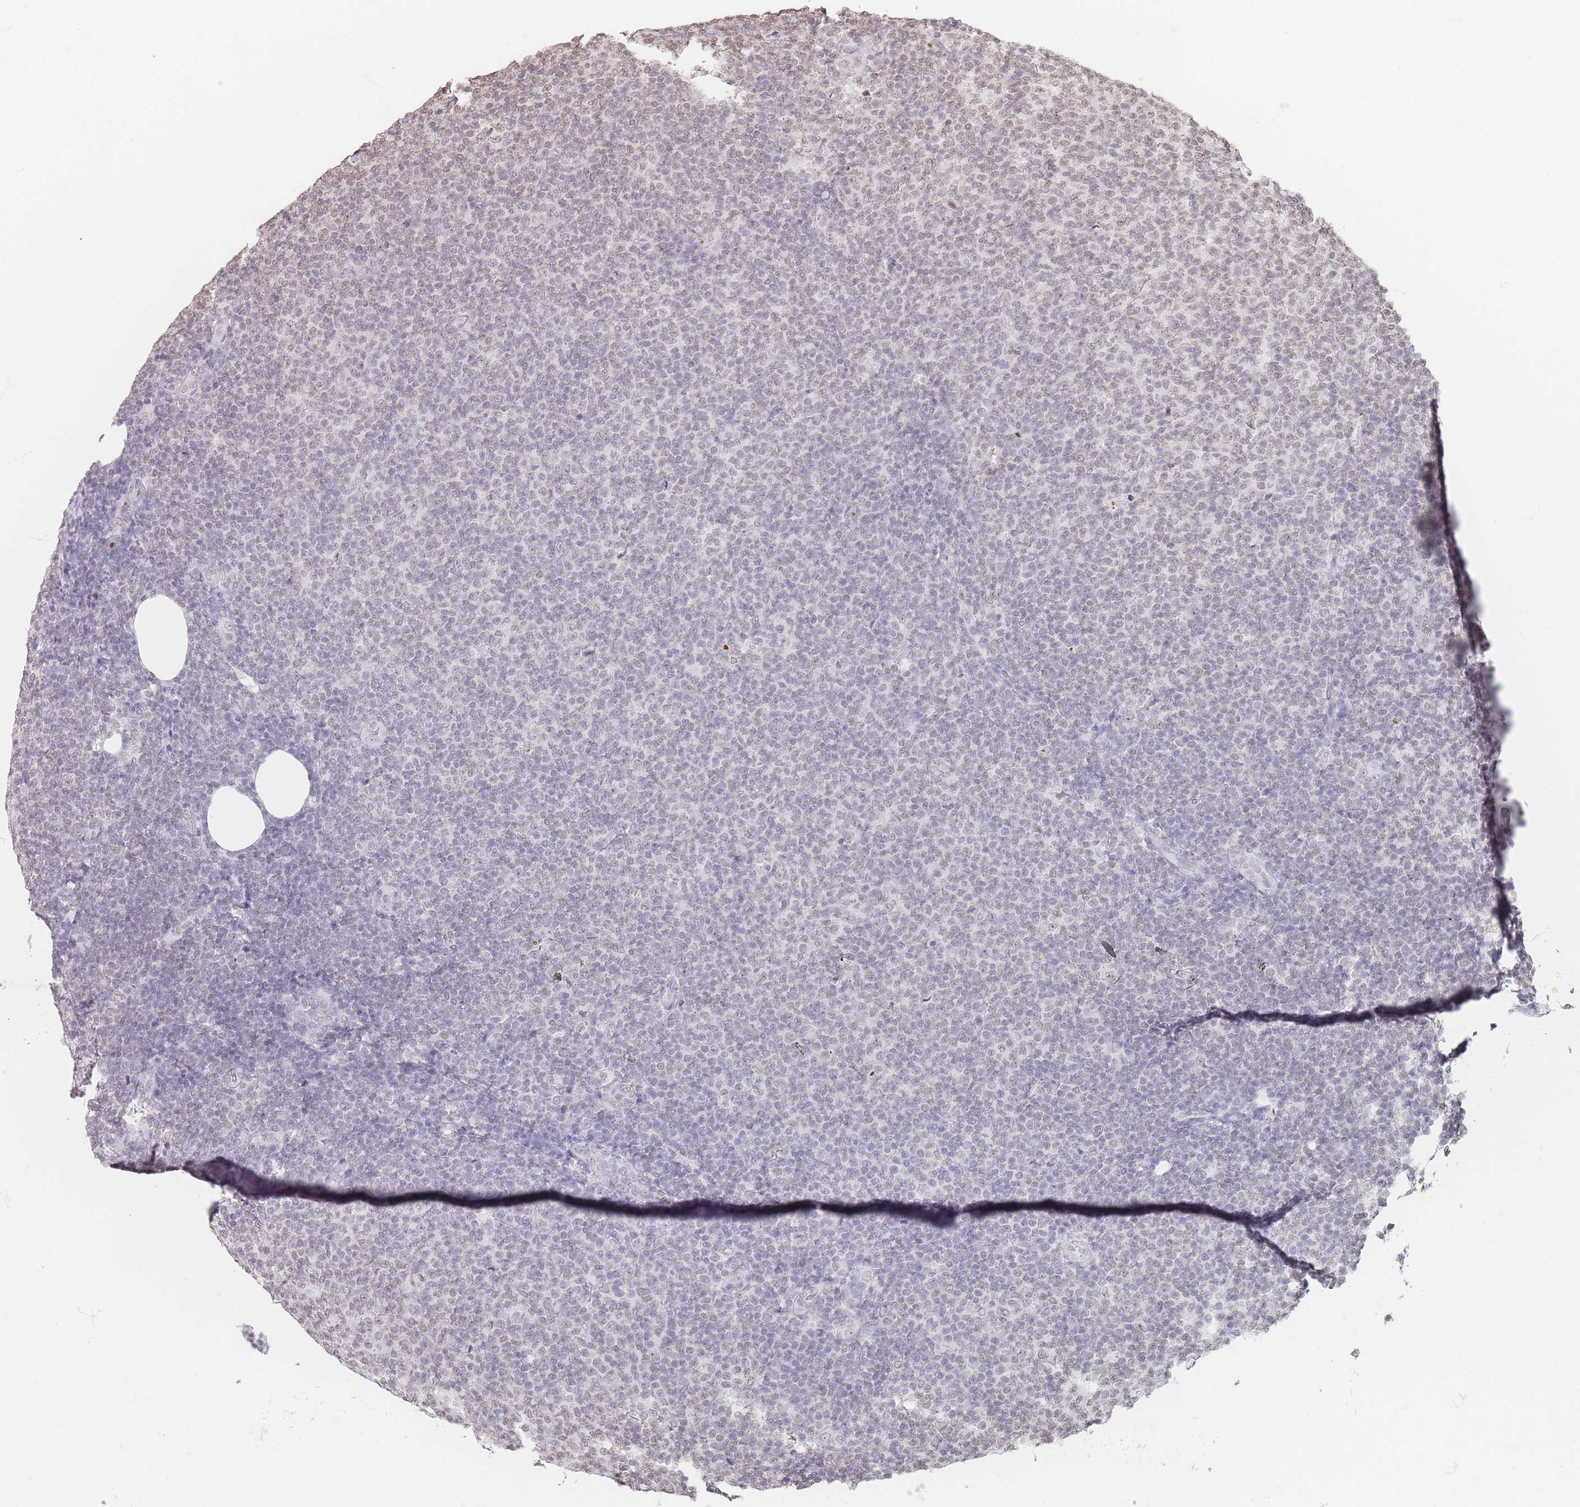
{"staining": {"intensity": "weak", "quantity": "<25%", "location": "nuclear"}, "tissue": "lymphoma", "cell_type": "Tumor cells", "image_type": "cancer", "snomed": [{"axis": "morphology", "description": "Malignant lymphoma, non-Hodgkin's type, Low grade"}, {"axis": "topography", "description": "Lymph node"}], "caption": "Tumor cells show no significant protein expression in lymphoma. (DAB (3,3'-diaminobenzidine) IHC, high magnification).", "gene": "RYK", "patient": {"sex": "male", "age": 66}}